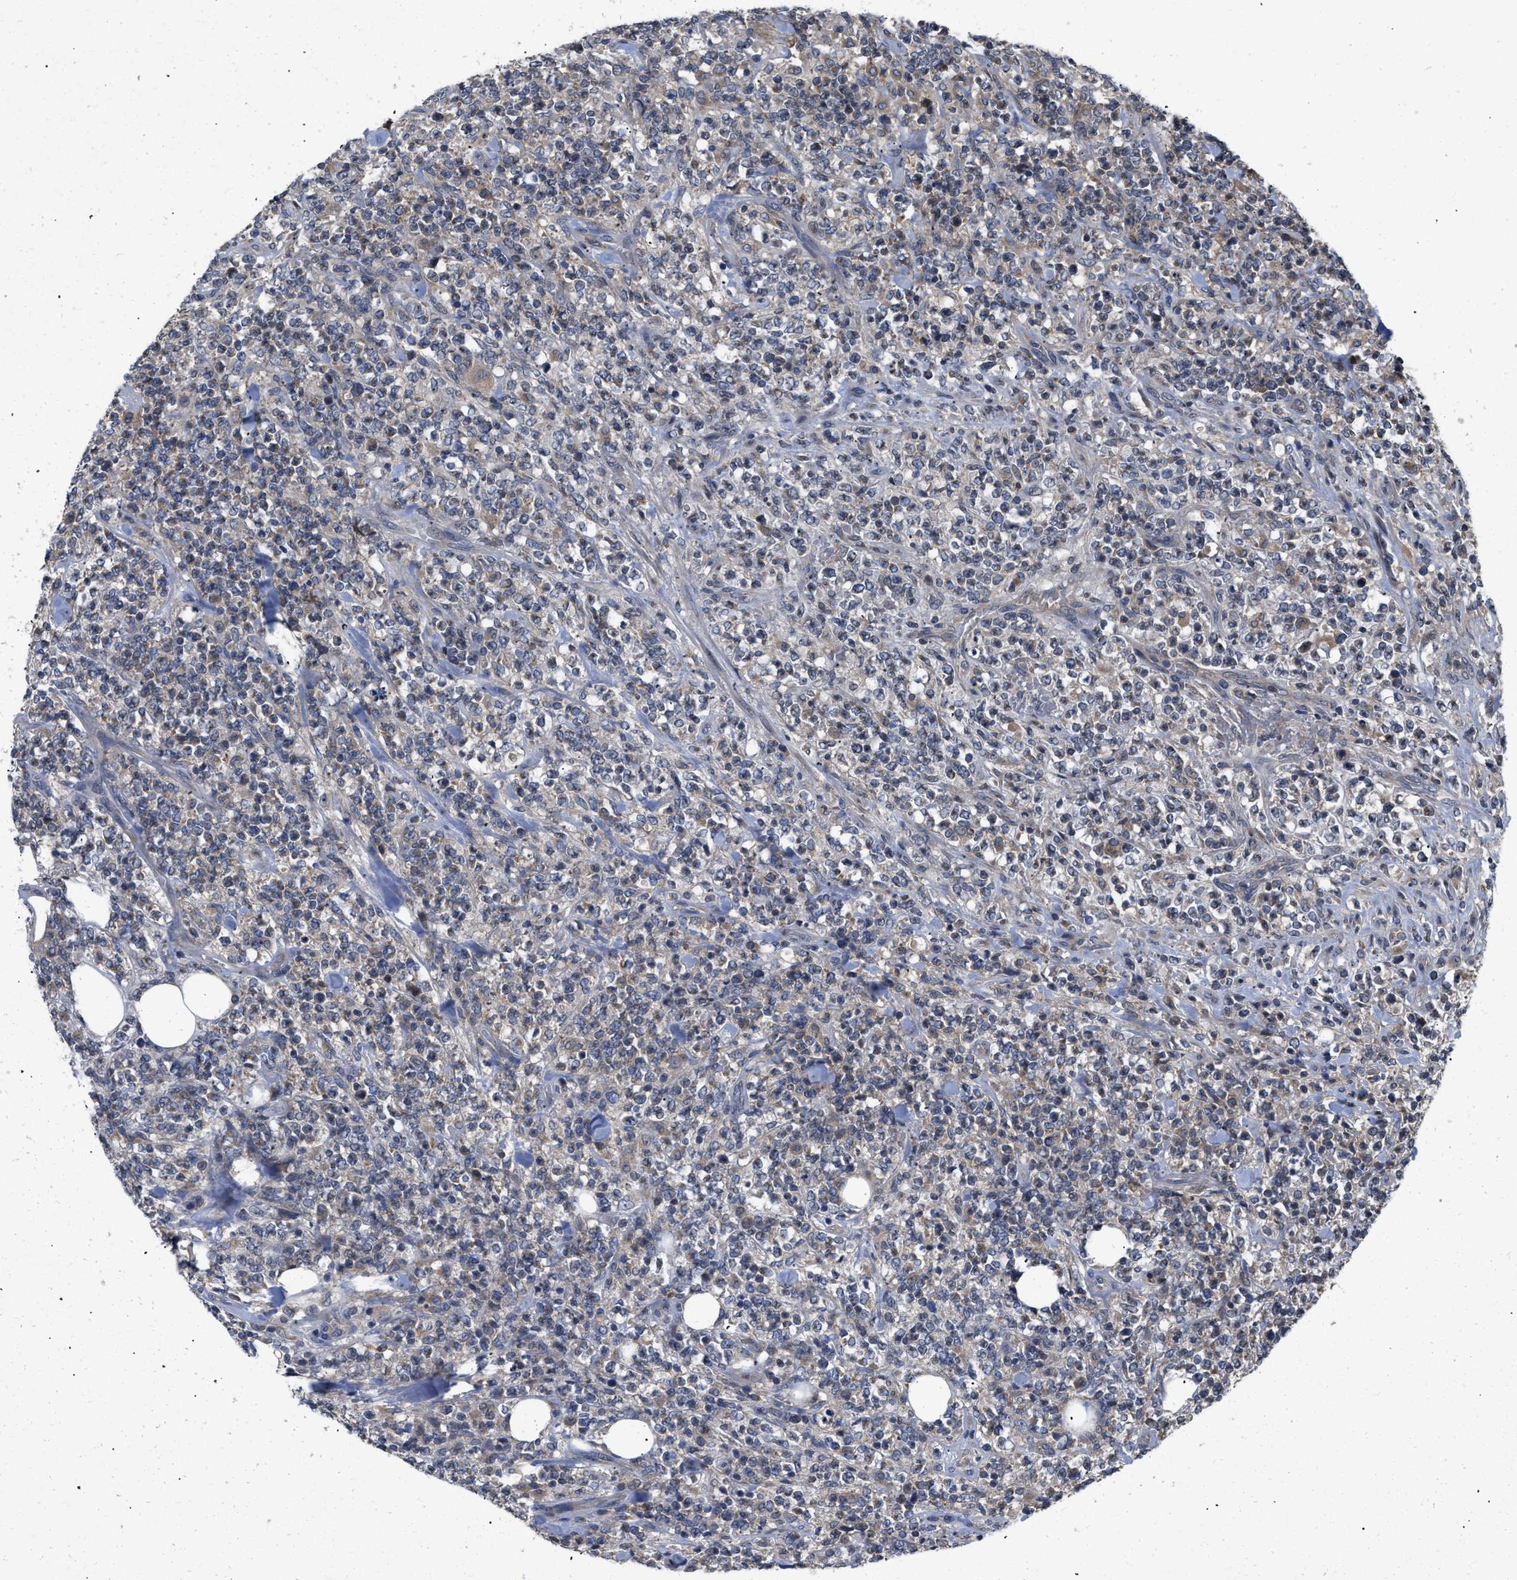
{"staining": {"intensity": "moderate", "quantity": "<25%", "location": "cytoplasmic/membranous"}, "tissue": "lymphoma", "cell_type": "Tumor cells", "image_type": "cancer", "snomed": [{"axis": "morphology", "description": "Malignant lymphoma, non-Hodgkin's type, High grade"}, {"axis": "topography", "description": "Soft tissue"}], "caption": "Protein staining displays moderate cytoplasmic/membranous positivity in about <25% of tumor cells in malignant lymphoma, non-Hodgkin's type (high-grade).", "gene": "VPS4A", "patient": {"sex": "male", "age": 18}}